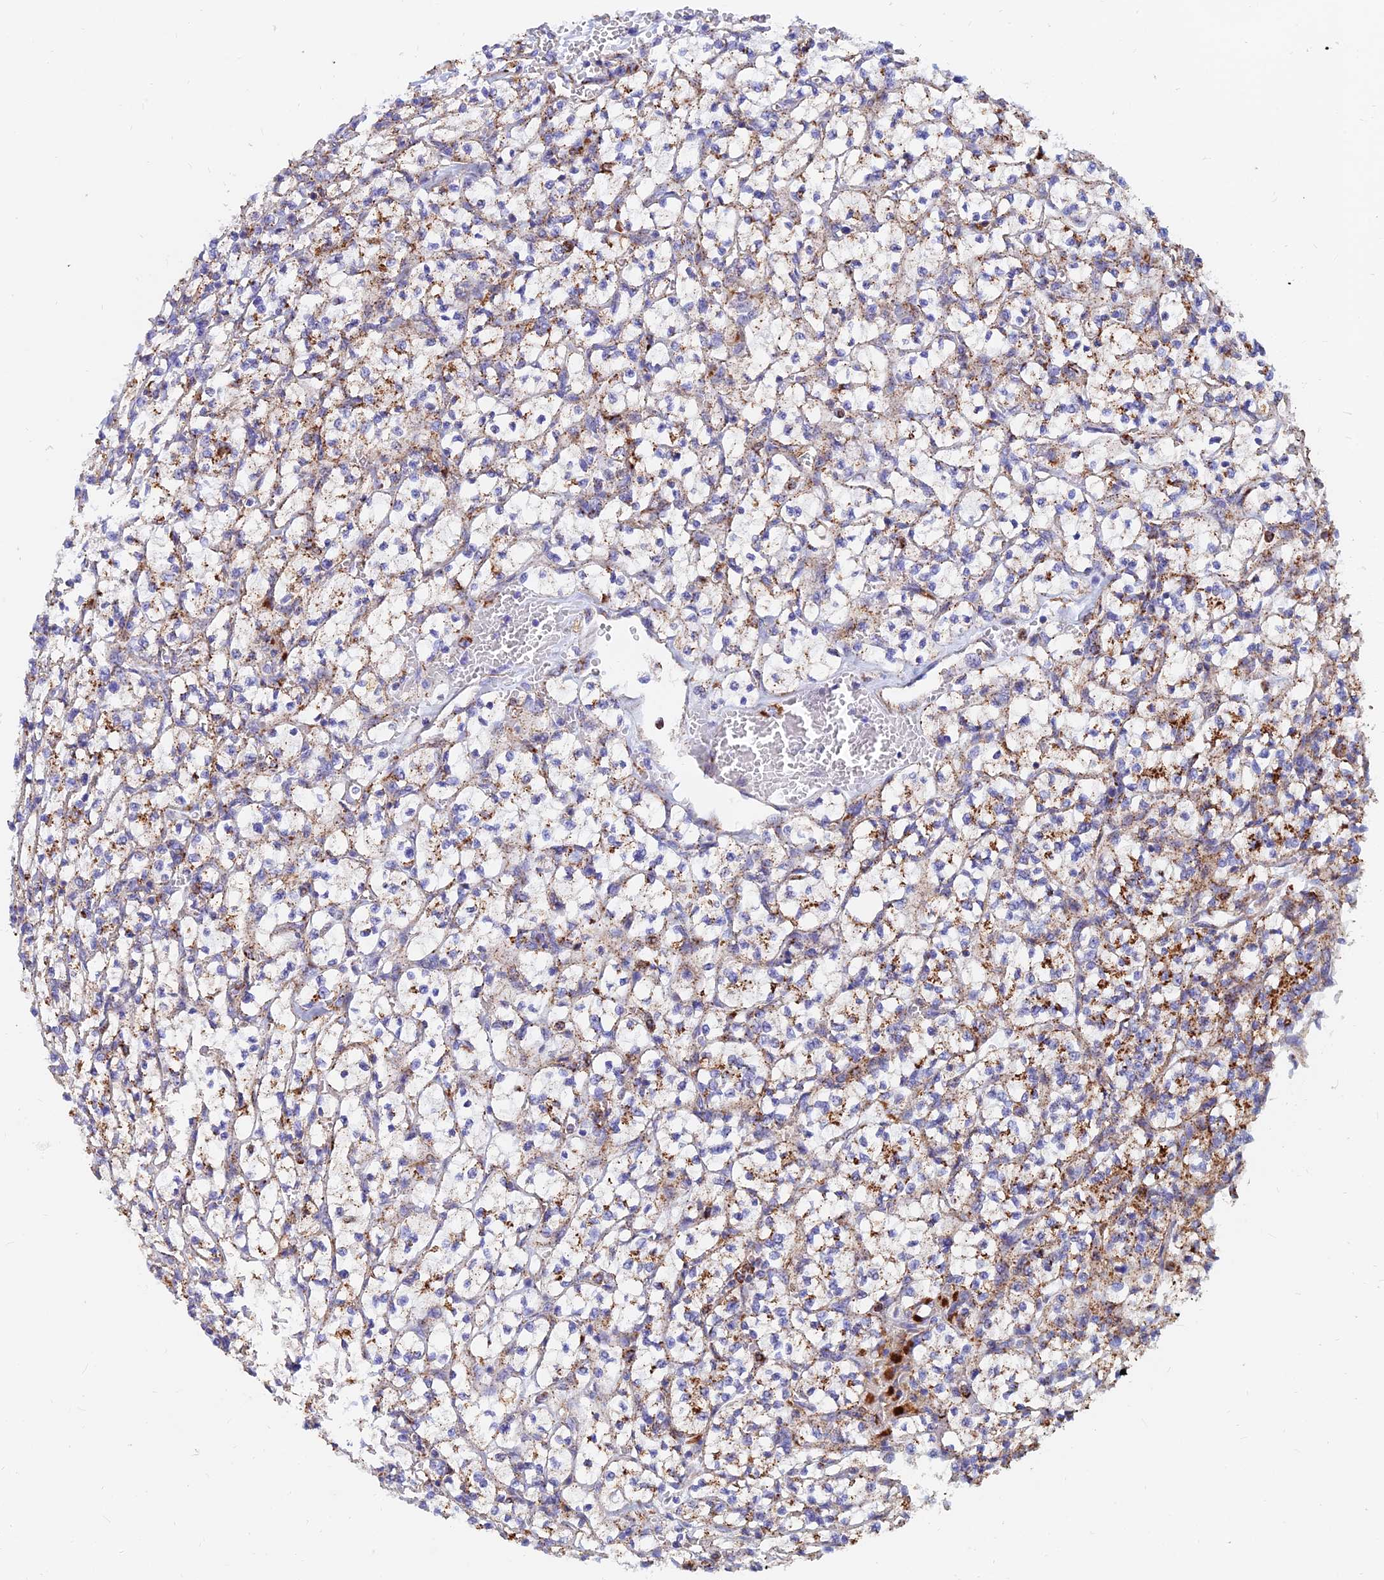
{"staining": {"intensity": "moderate", "quantity": "25%-75%", "location": "cytoplasmic/membranous"}, "tissue": "renal cancer", "cell_type": "Tumor cells", "image_type": "cancer", "snomed": [{"axis": "morphology", "description": "Adenocarcinoma, NOS"}, {"axis": "topography", "description": "Kidney"}], "caption": "Moderate cytoplasmic/membranous positivity is identified in approximately 25%-75% of tumor cells in adenocarcinoma (renal). The staining was performed using DAB, with brown indicating positive protein expression. Nuclei are stained blue with hematoxylin.", "gene": "SPNS1", "patient": {"sex": "female", "age": 64}}